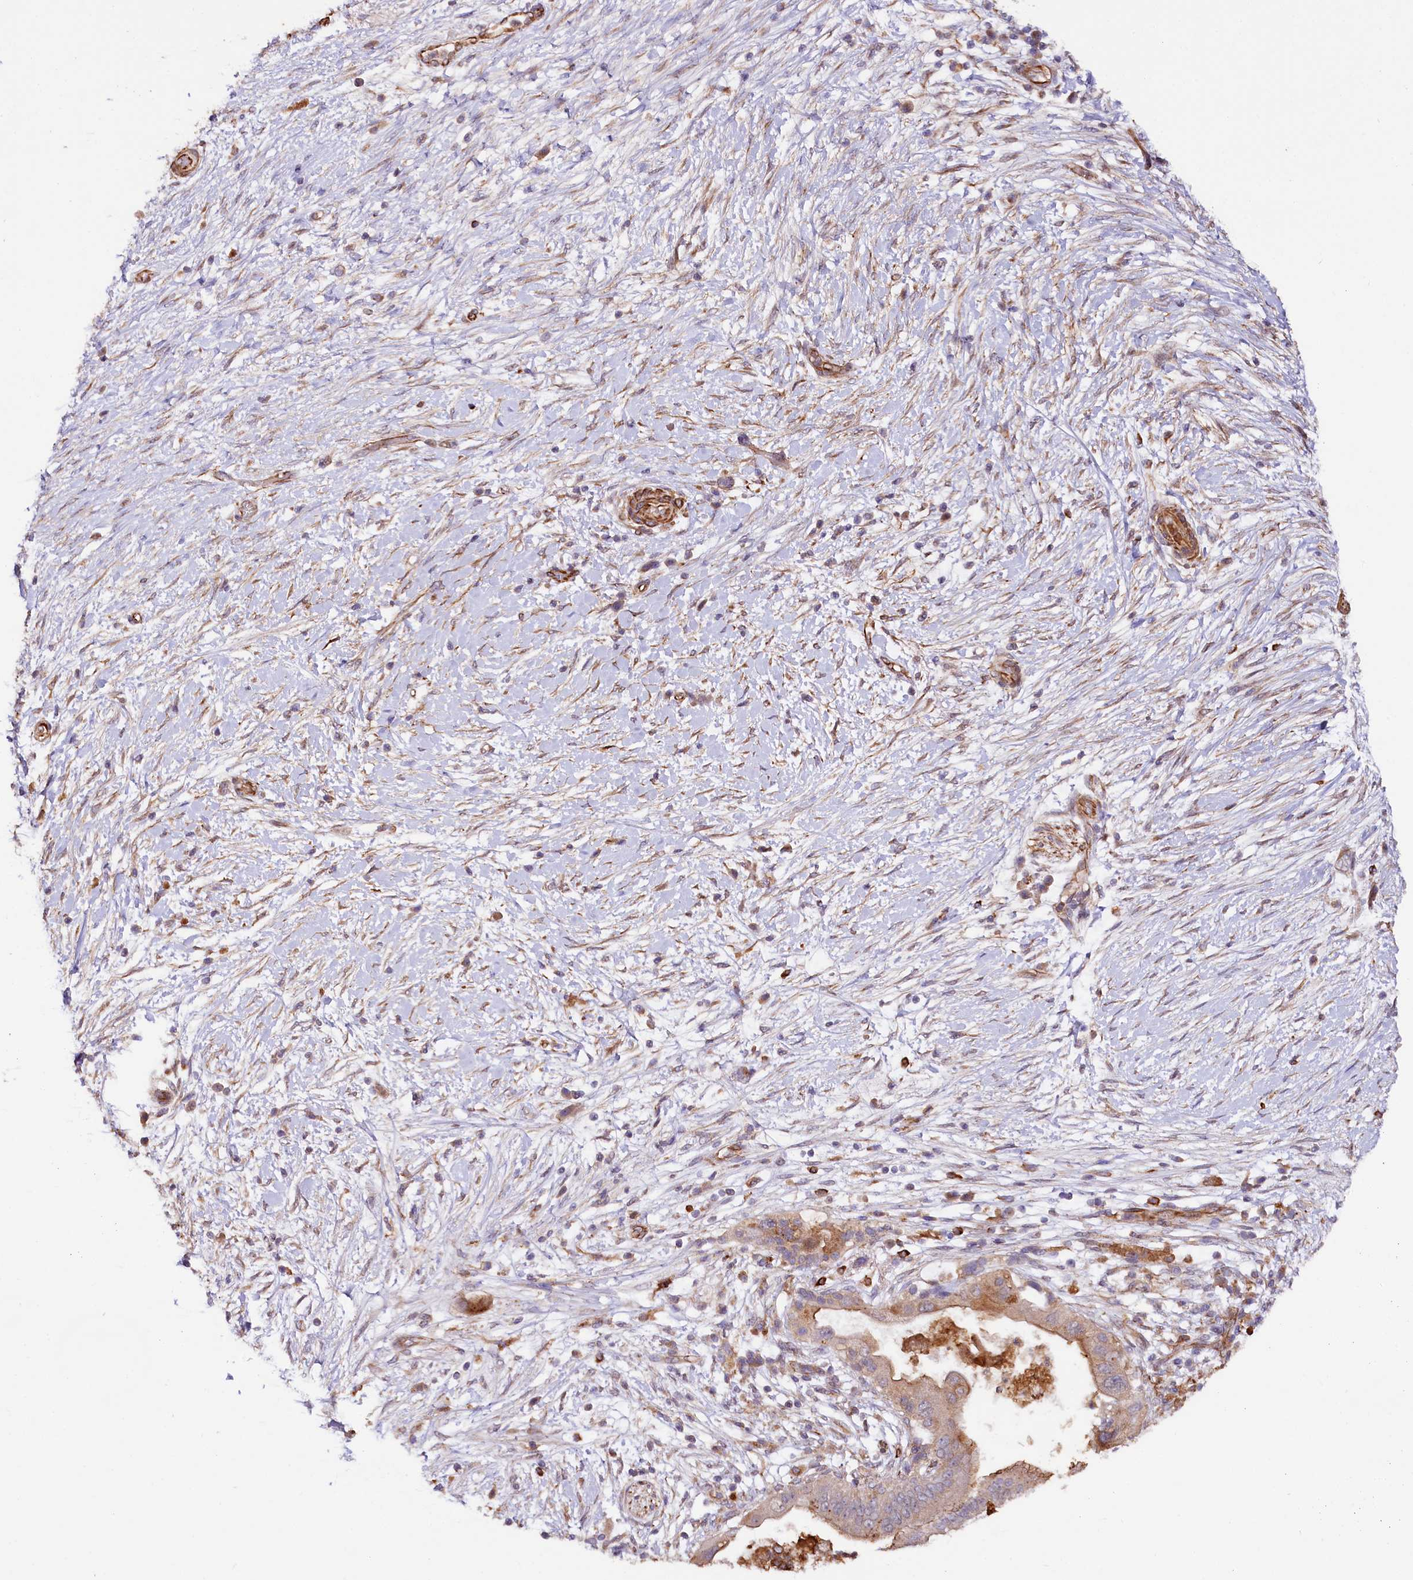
{"staining": {"intensity": "weak", "quantity": ">75%", "location": "cytoplasmic/membranous"}, "tissue": "pancreatic cancer", "cell_type": "Tumor cells", "image_type": "cancer", "snomed": [{"axis": "morphology", "description": "Adenocarcinoma, NOS"}, {"axis": "topography", "description": "Pancreas"}], "caption": "Pancreatic adenocarcinoma stained with IHC reveals weak cytoplasmic/membranous positivity in about >75% of tumor cells.", "gene": "TTC12", "patient": {"sex": "male", "age": 68}}